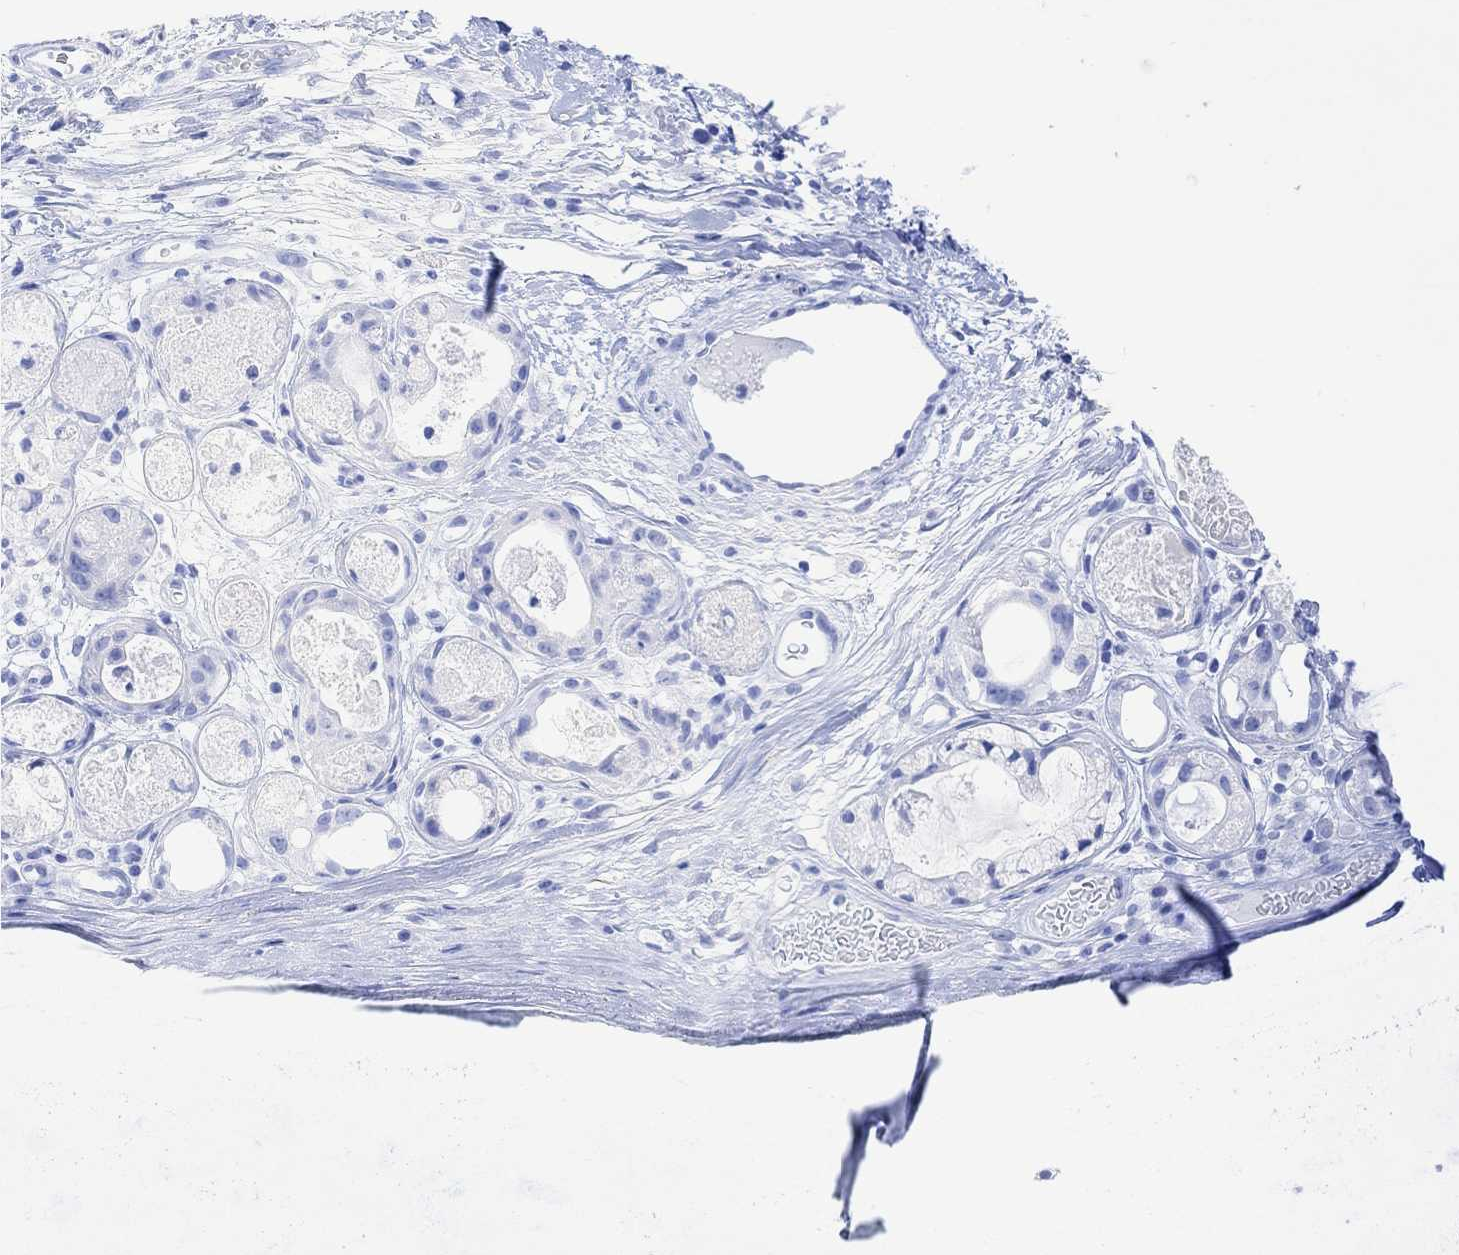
{"staining": {"intensity": "negative", "quantity": "none", "location": "none"}, "tissue": "soft tissue", "cell_type": "Fibroblasts", "image_type": "normal", "snomed": [{"axis": "morphology", "description": "Normal tissue, NOS"}, {"axis": "topography", "description": "Cartilage tissue"}], "caption": "This is an immunohistochemistry photomicrograph of benign human soft tissue. There is no positivity in fibroblasts.", "gene": "CELF4", "patient": {"sex": "male", "age": 81}}